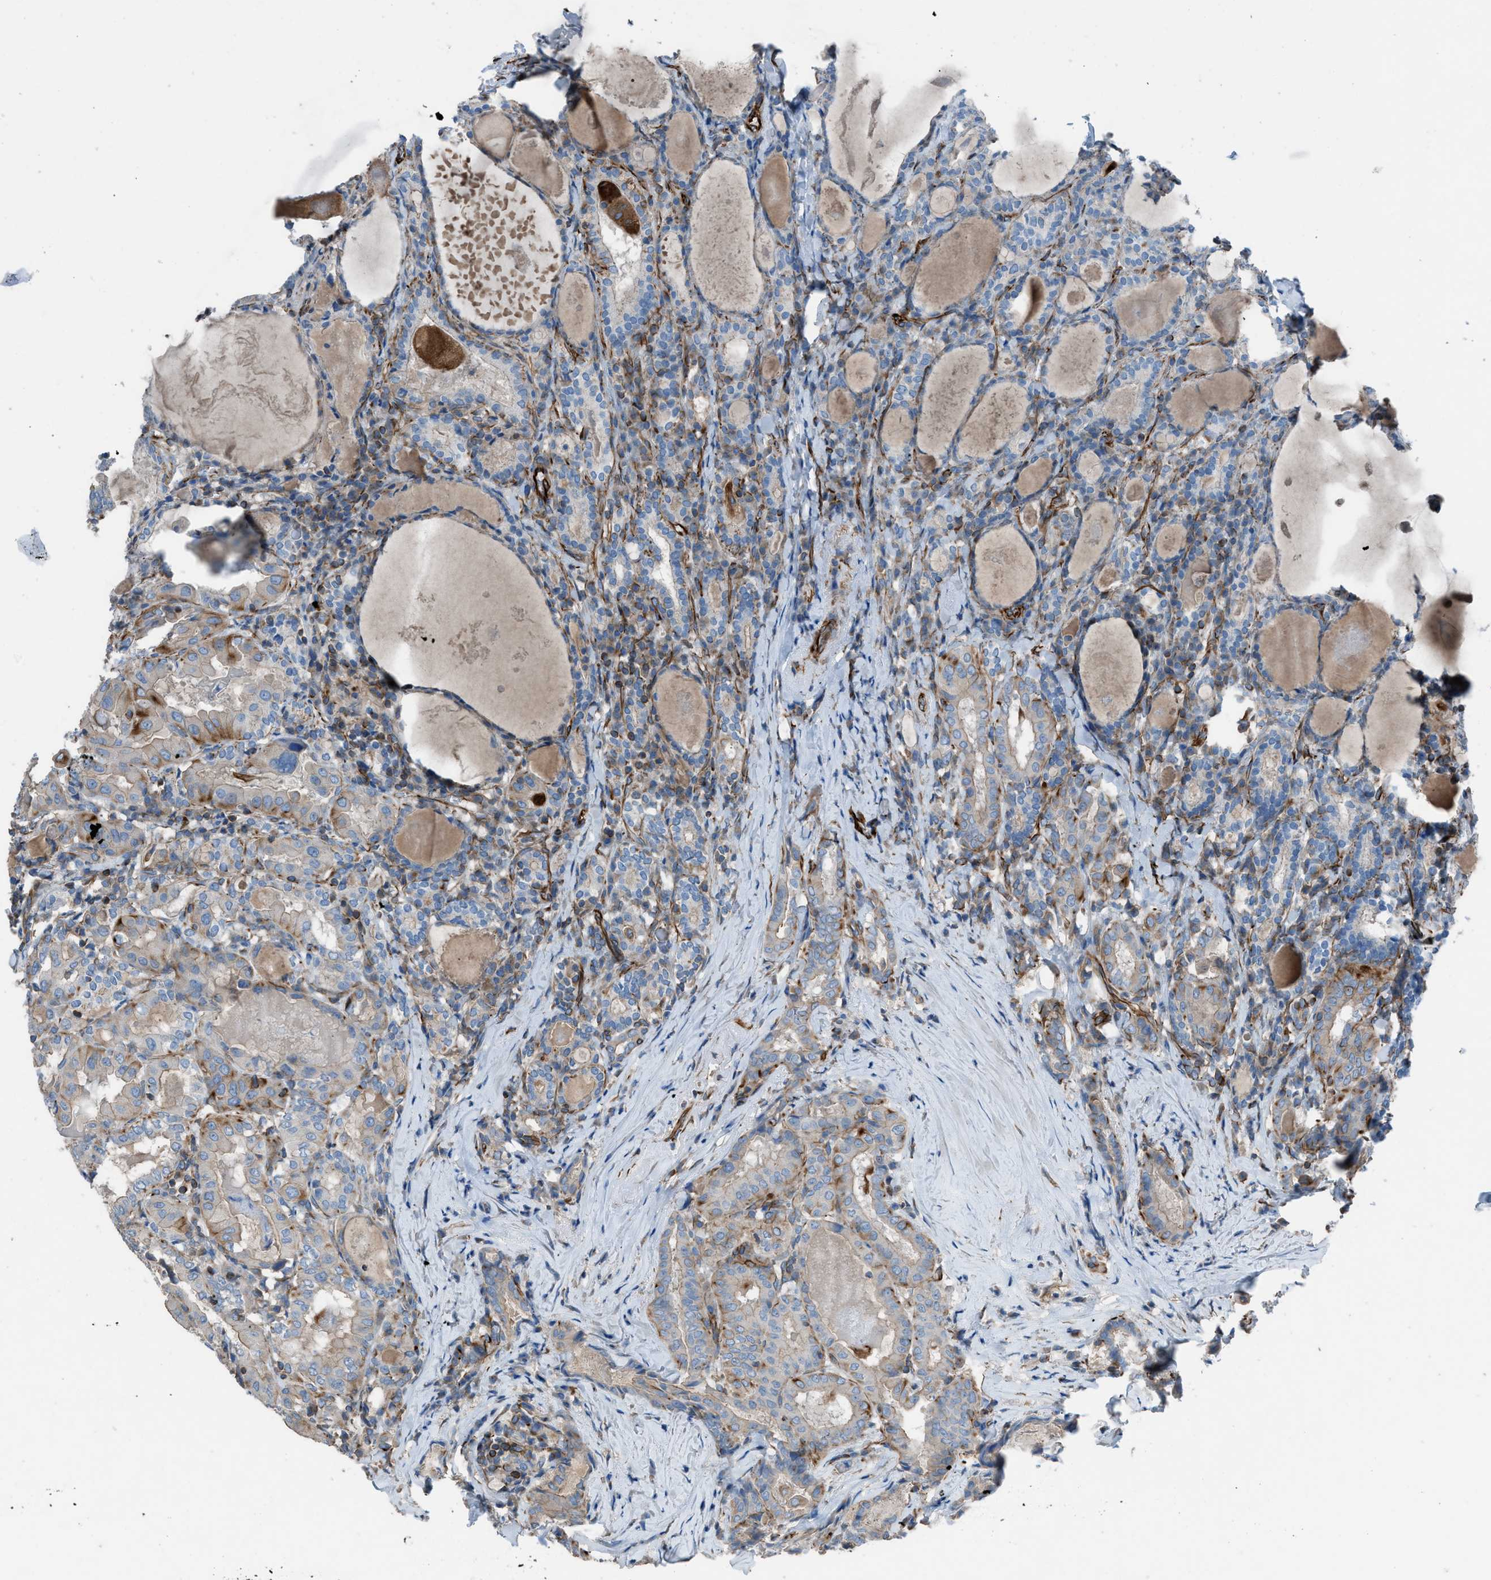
{"staining": {"intensity": "moderate", "quantity": "25%-75%", "location": "cytoplasmic/membranous"}, "tissue": "thyroid cancer", "cell_type": "Tumor cells", "image_type": "cancer", "snomed": [{"axis": "morphology", "description": "Papillary adenocarcinoma, NOS"}, {"axis": "topography", "description": "Thyroid gland"}], "caption": "Thyroid papillary adenocarcinoma stained with DAB immunohistochemistry (IHC) reveals medium levels of moderate cytoplasmic/membranous expression in approximately 25%-75% of tumor cells.", "gene": "CABP7", "patient": {"sex": "female", "age": 42}}